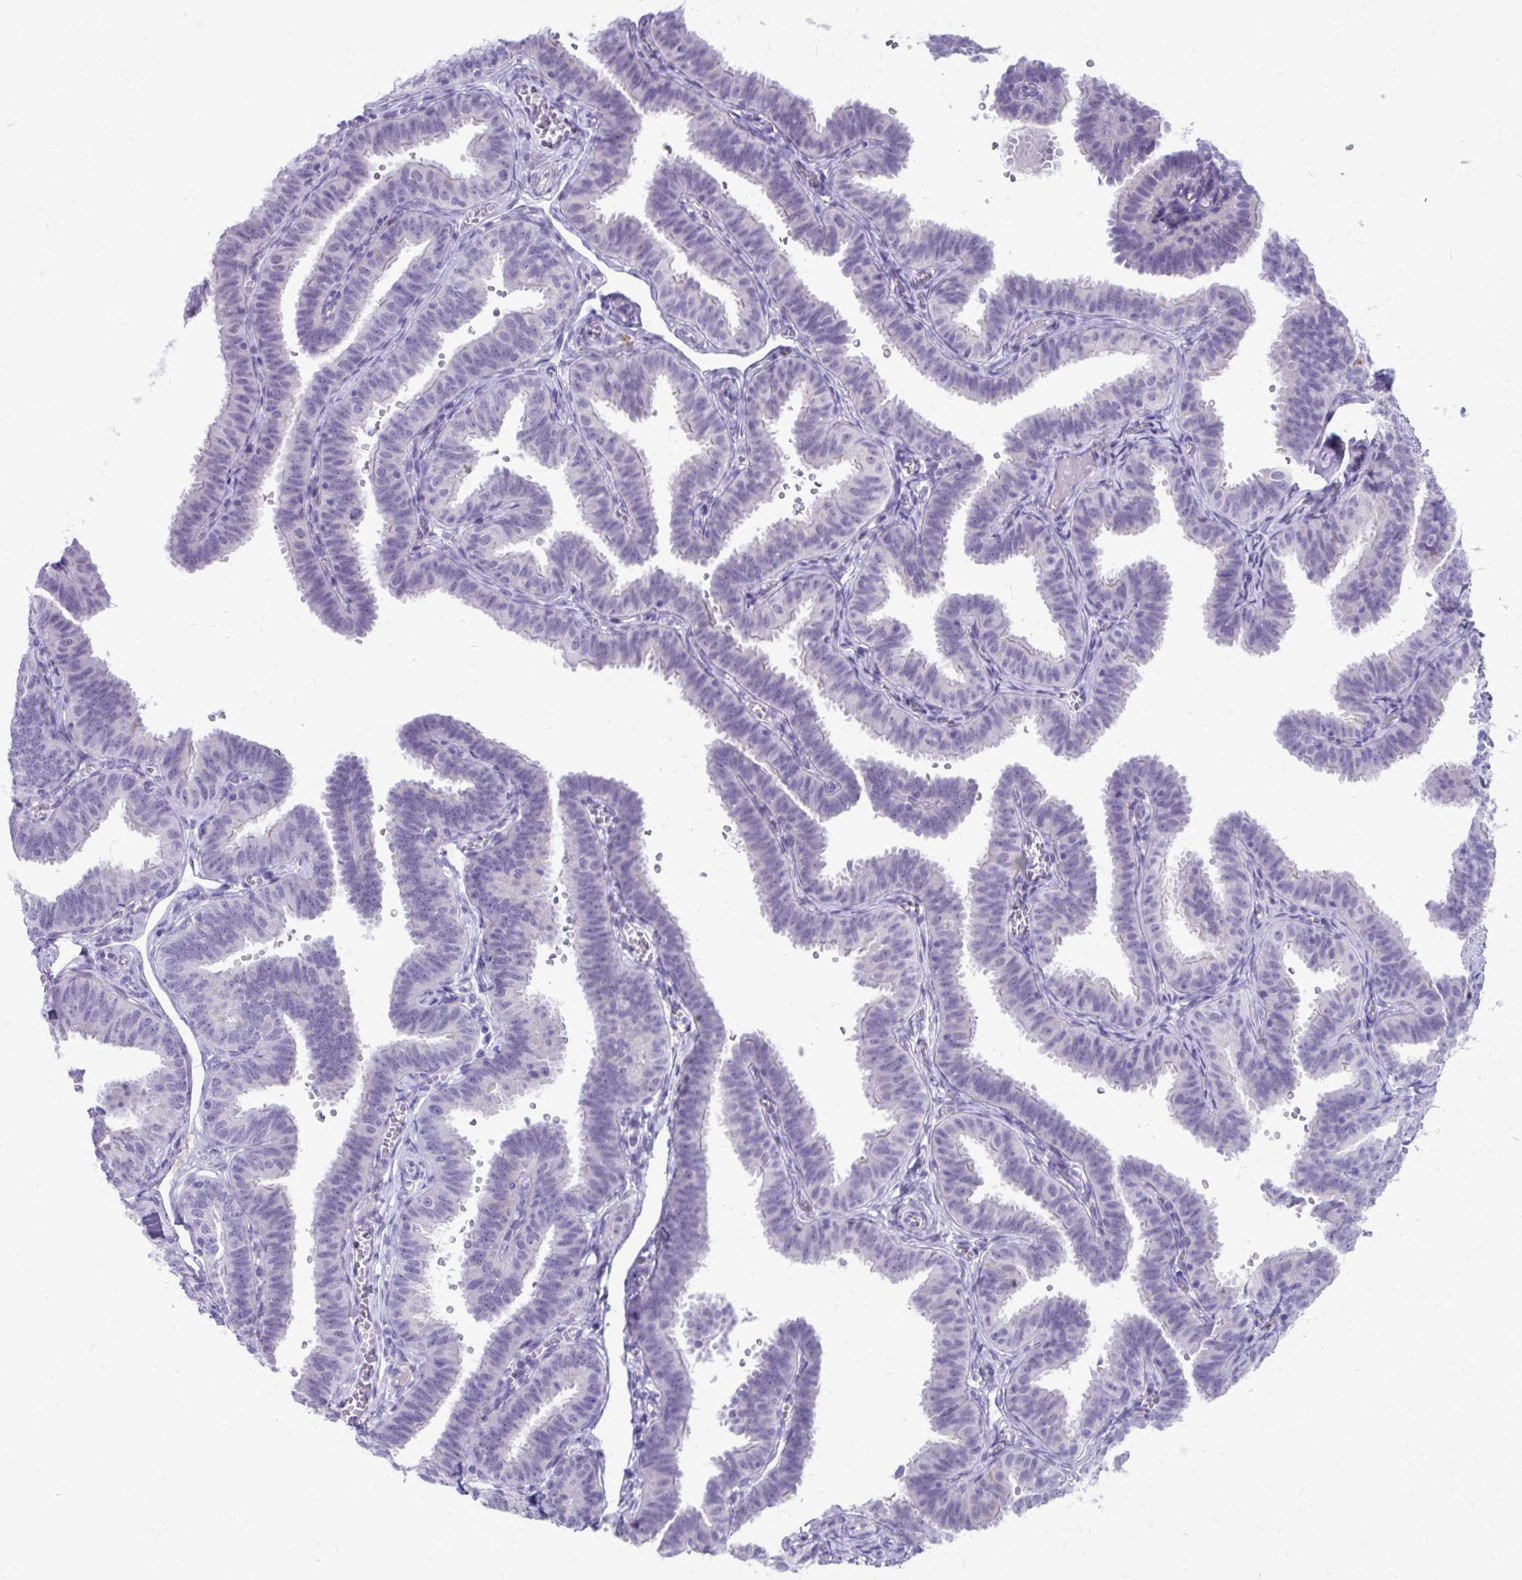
{"staining": {"intensity": "negative", "quantity": "none", "location": "none"}, "tissue": "fallopian tube", "cell_type": "Glandular cells", "image_type": "normal", "snomed": [{"axis": "morphology", "description": "Normal tissue, NOS"}, {"axis": "topography", "description": "Fallopian tube"}], "caption": "Immunohistochemical staining of normal human fallopian tube reveals no significant expression in glandular cells. (Brightfield microscopy of DAB (3,3'-diaminobenzidine) immunohistochemistry at high magnification).", "gene": "LCN15", "patient": {"sex": "female", "age": 25}}